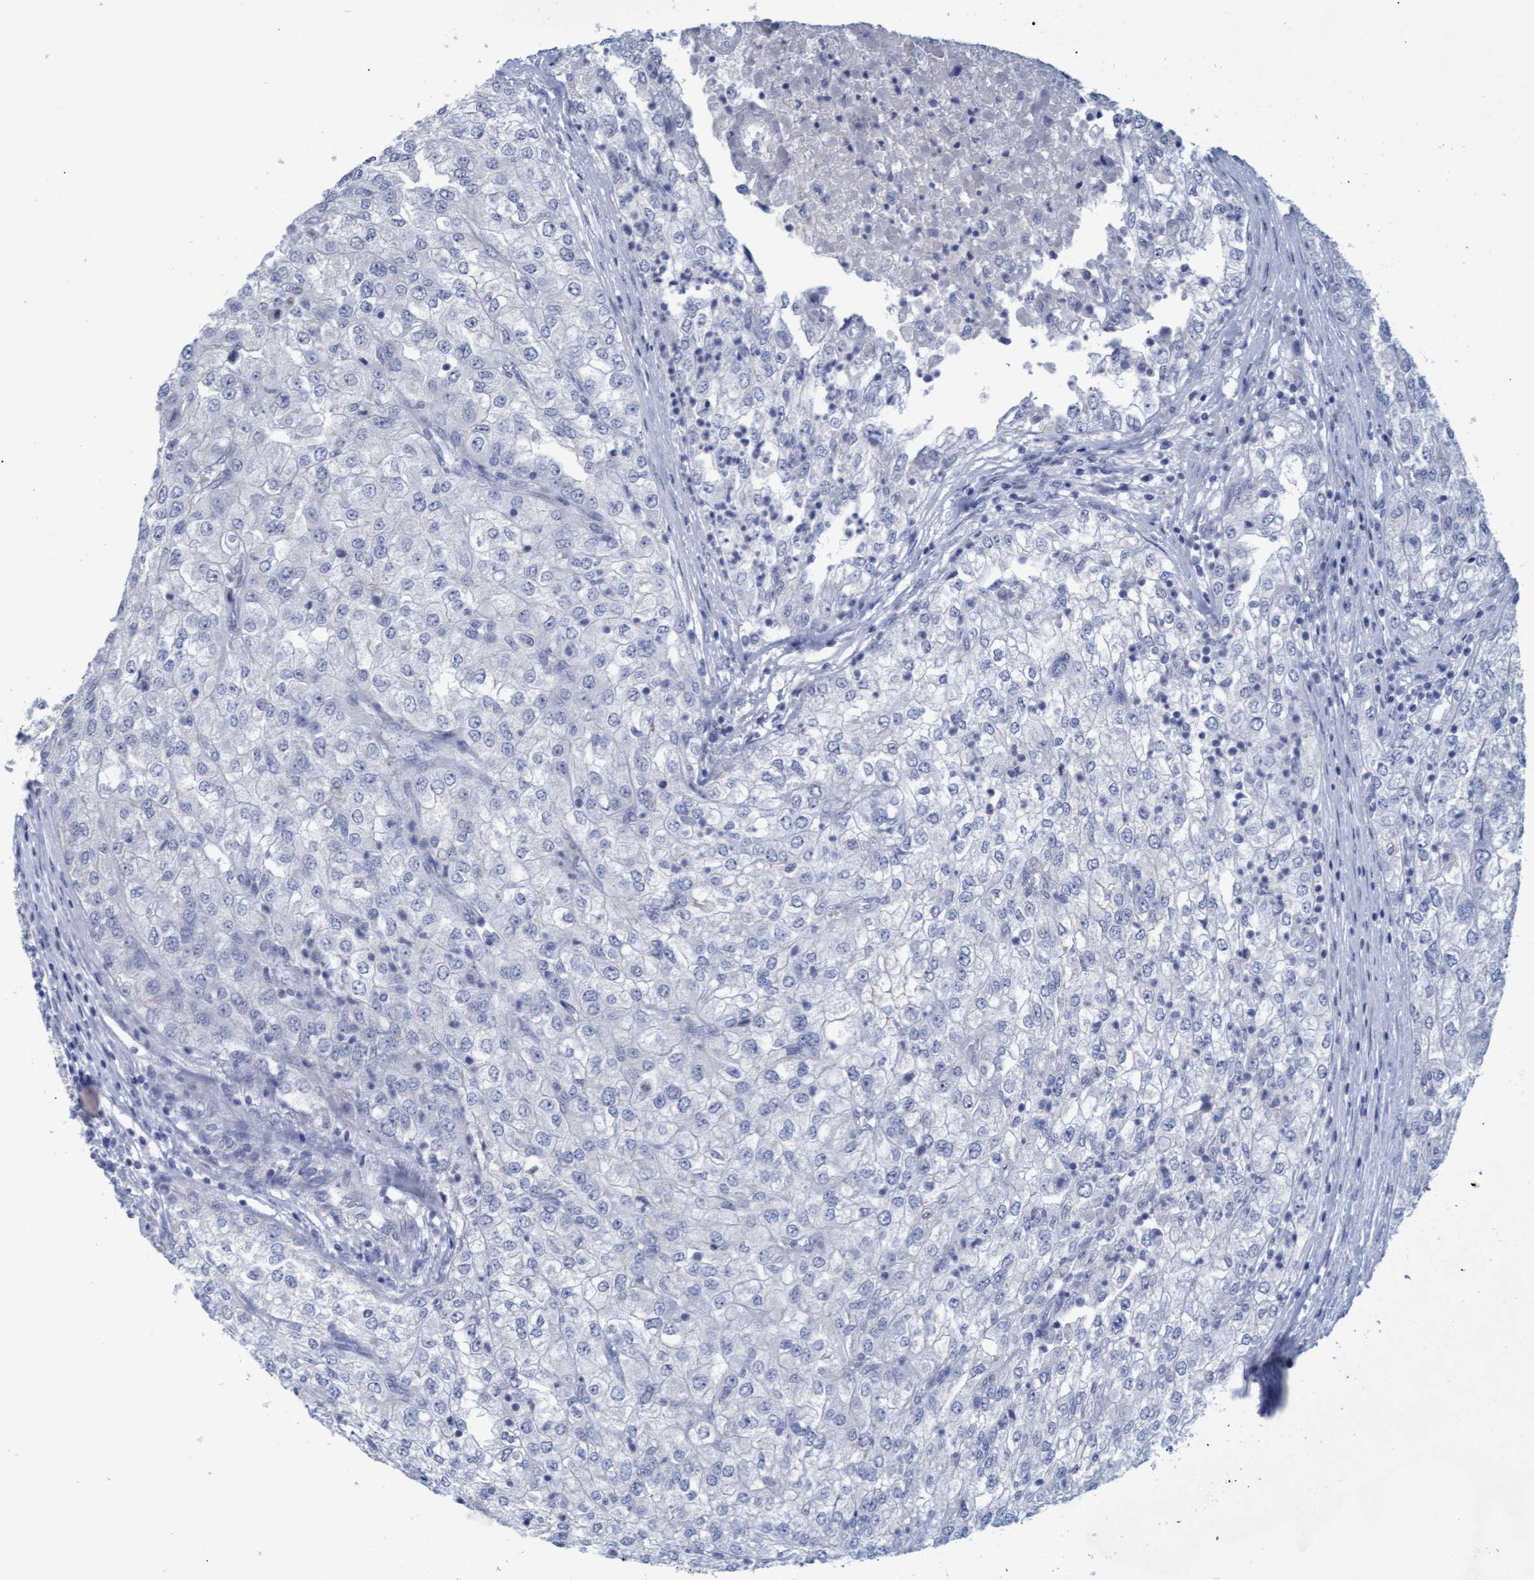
{"staining": {"intensity": "negative", "quantity": "none", "location": "none"}, "tissue": "renal cancer", "cell_type": "Tumor cells", "image_type": "cancer", "snomed": [{"axis": "morphology", "description": "Adenocarcinoma, NOS"}, {"axis": "topography", "description": "Kidney"}], "caption": "This is an IHC micrograph of human renal cancer. There is no expression in tumor cells.", "gene": "PROCA1", "patient": {"sex": "female", "age": 54}}